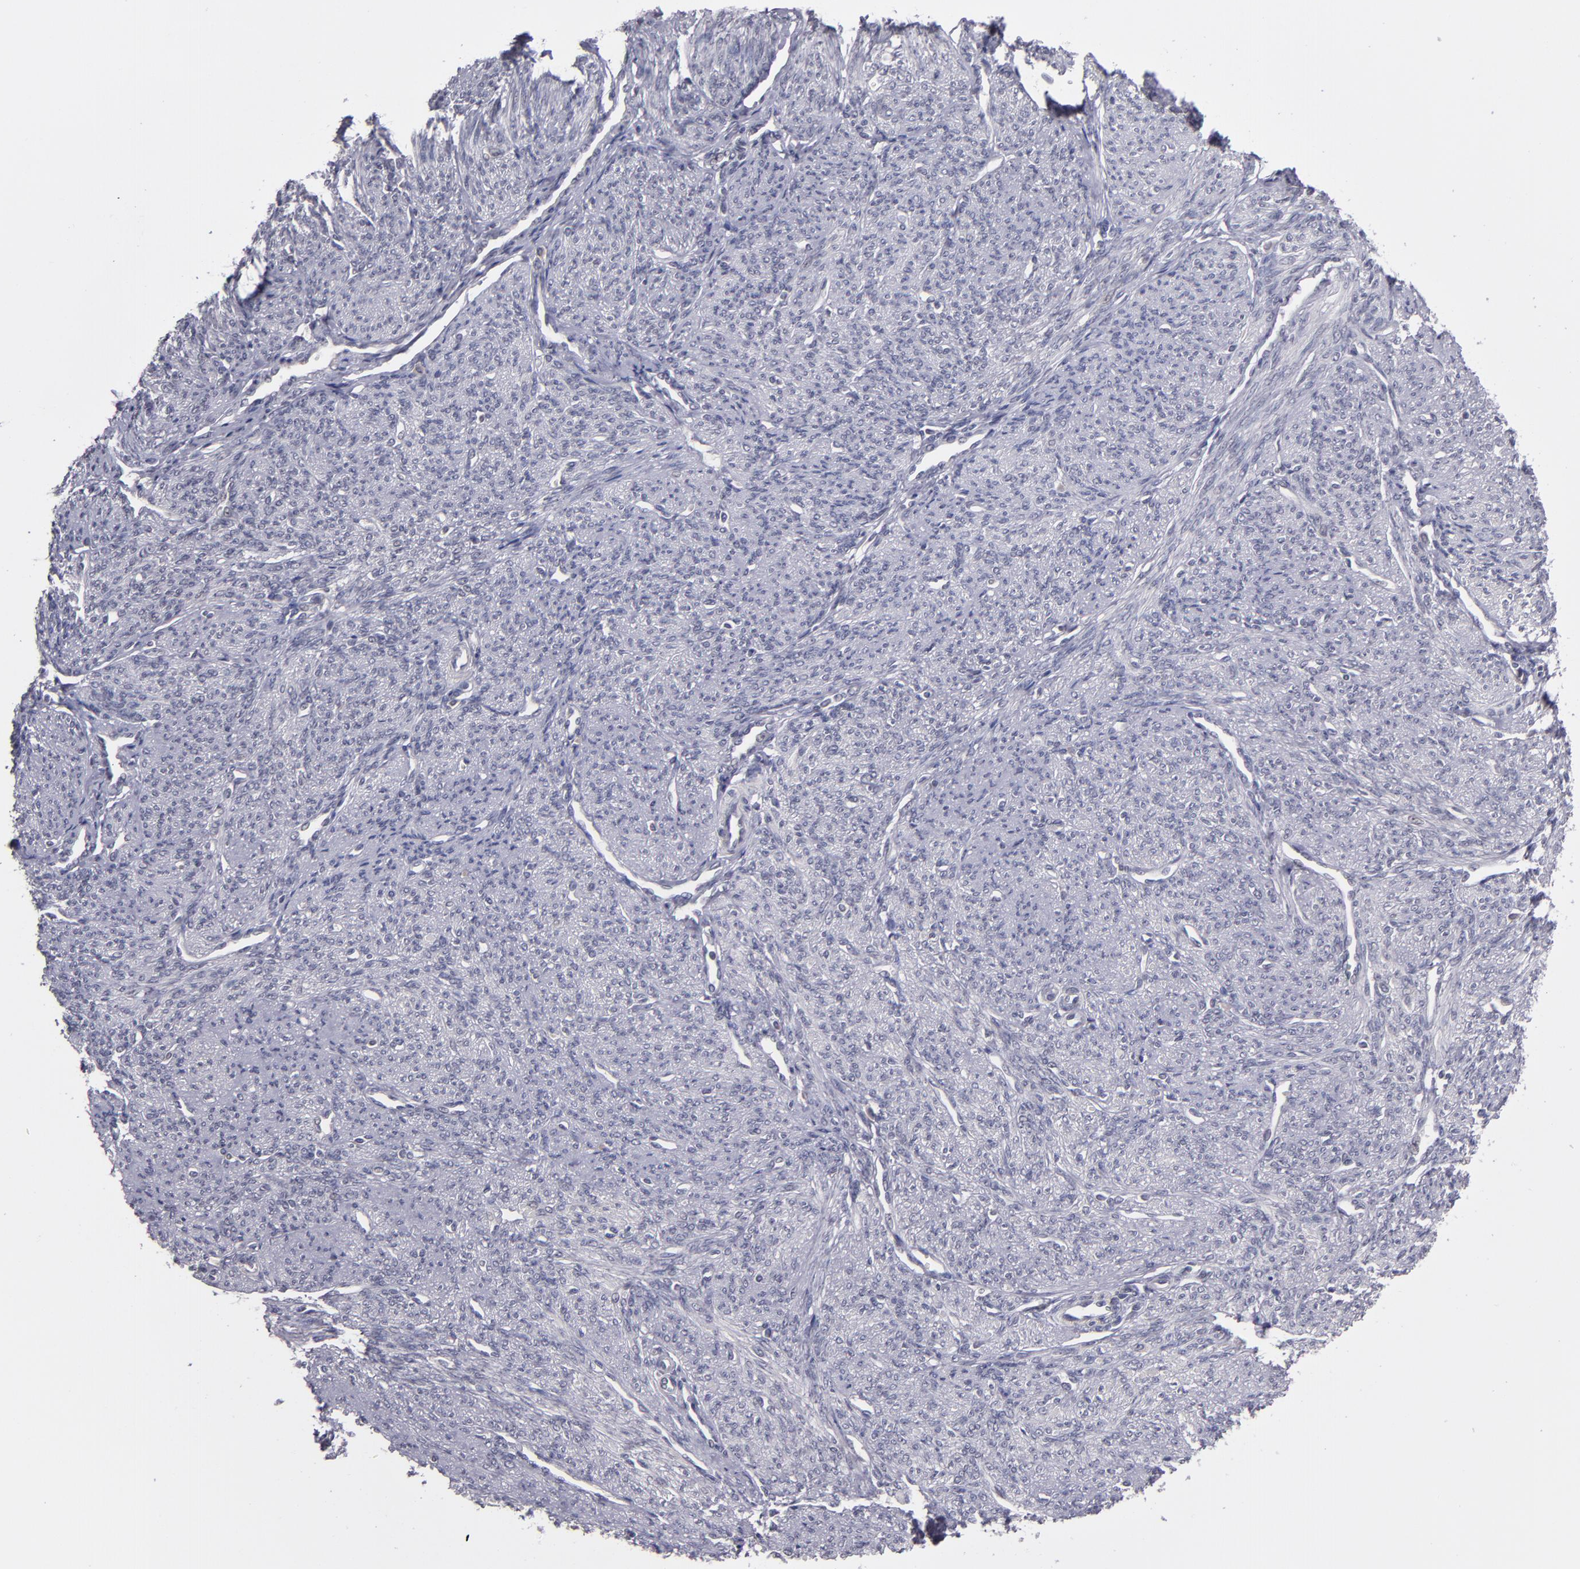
{"staining": {"intensity": "negative", "quantity": "none", "location": "none"}, "tissue": "smooth muscle", "cell_type": "Smooth muscle cells", "image_type": "normal", "snomed": [{"axis": "morphology", "description": "Normal tissue, NOS"}, {"axis": "topography", "description": "Cervix"}, {"axis": "topography", "description": "Endometrium"}], "caption": "This is an IHC image of normal human smooth muscle. There is no staining in smooth muscle cells.", "gene": "CDC7", "patient": {"sex": "female", "age": 65}}